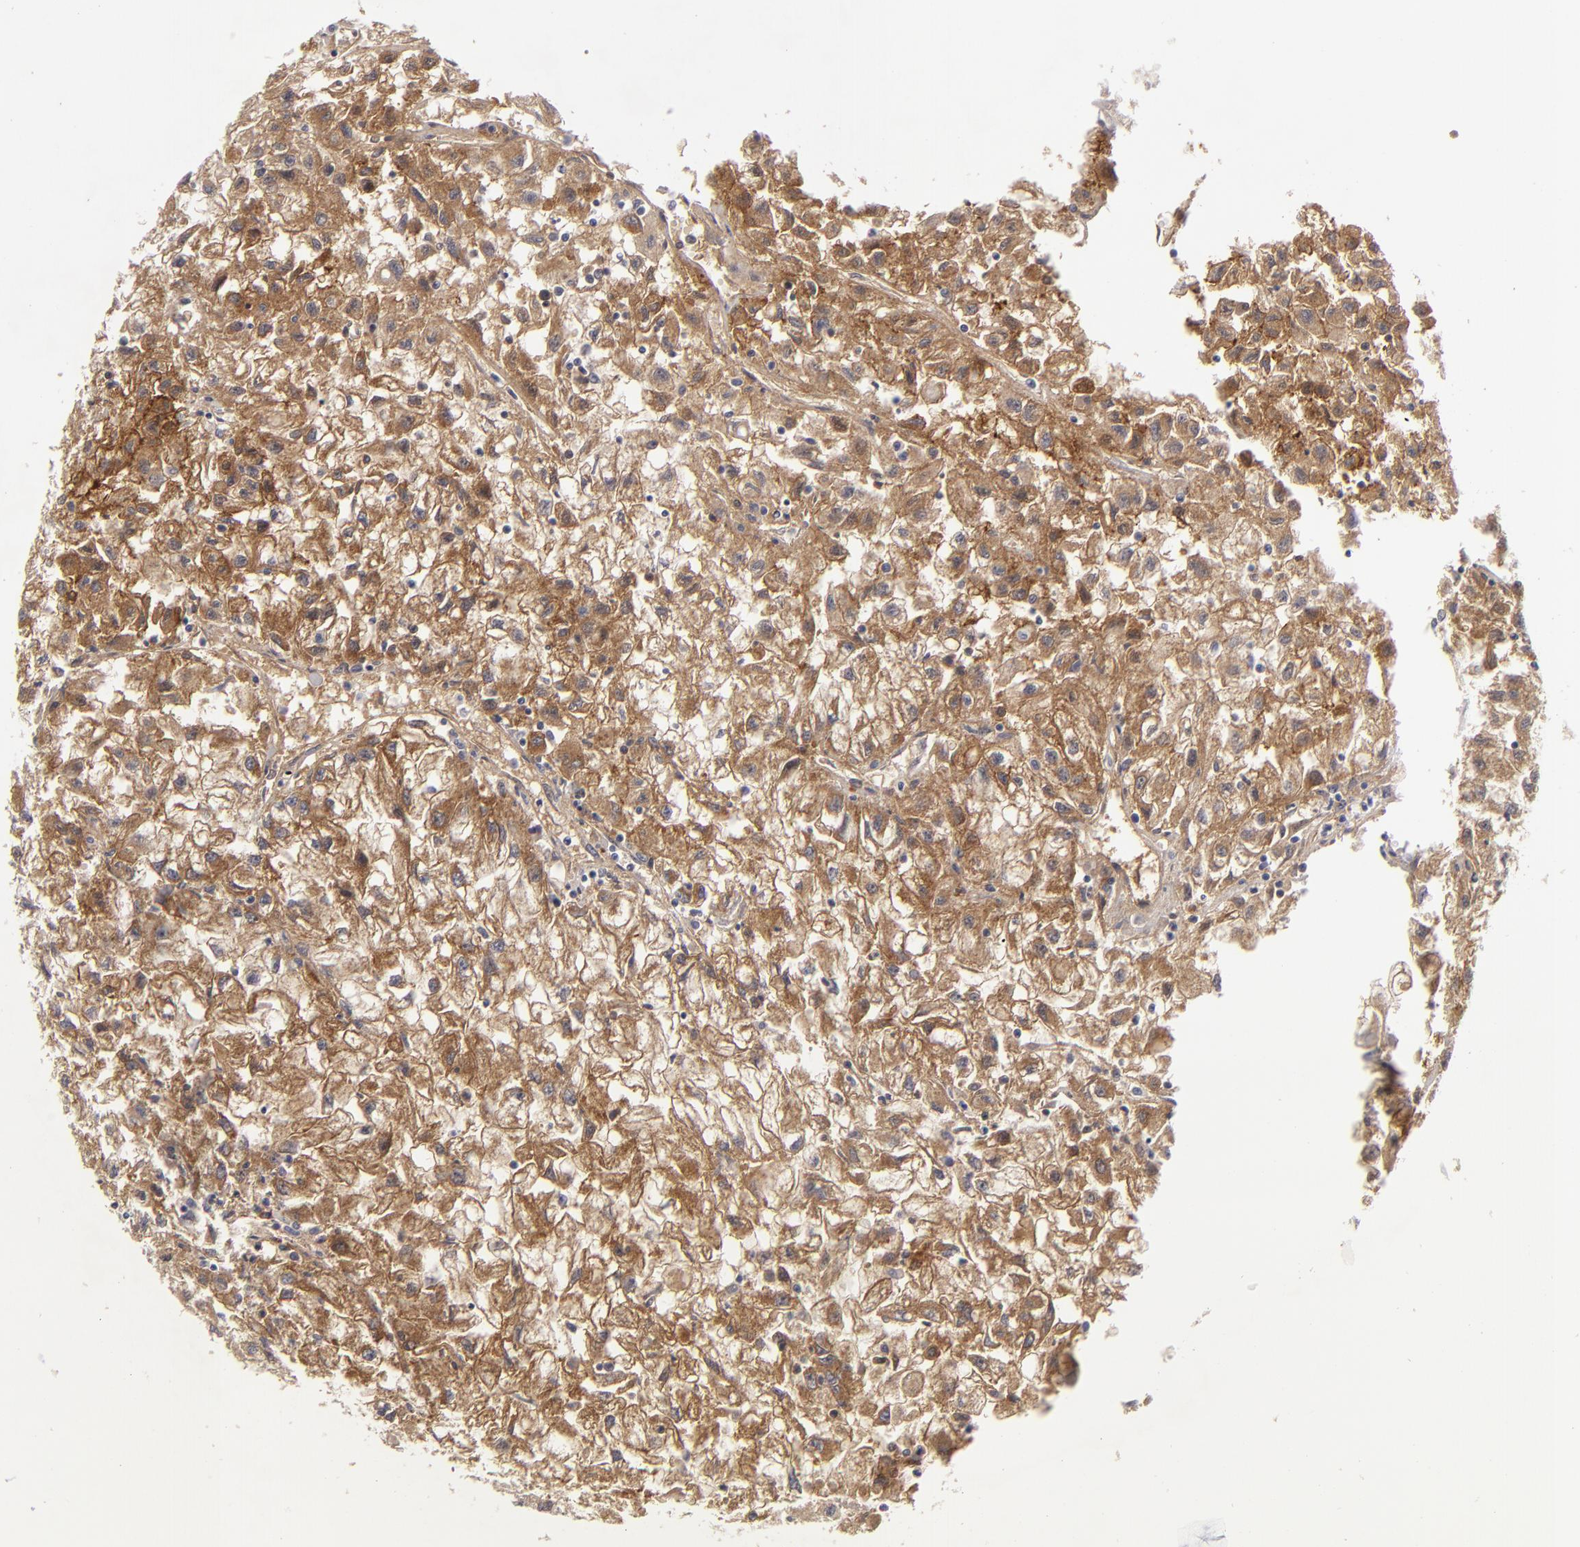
{"staining": {"intensity": "moderate", "quantity": ">75%", "location": "cytoplasmic/membranous"}, "tissue": "renal cancer", "cell_type": "Tumor cells", "image_type": "cancer", "snomed": [{"axis": "morphology", "description": "Adenocarcinoma, NOS"}, {"axis": "topography", "description": "Kidney"}], "caption": "Human renal cancer (adenocarcinoma) stained with a protein marker reveals moderate staining in tumor cells.", "gene": "ALCAM", "patient": {"sex": "male", "age": 59}}